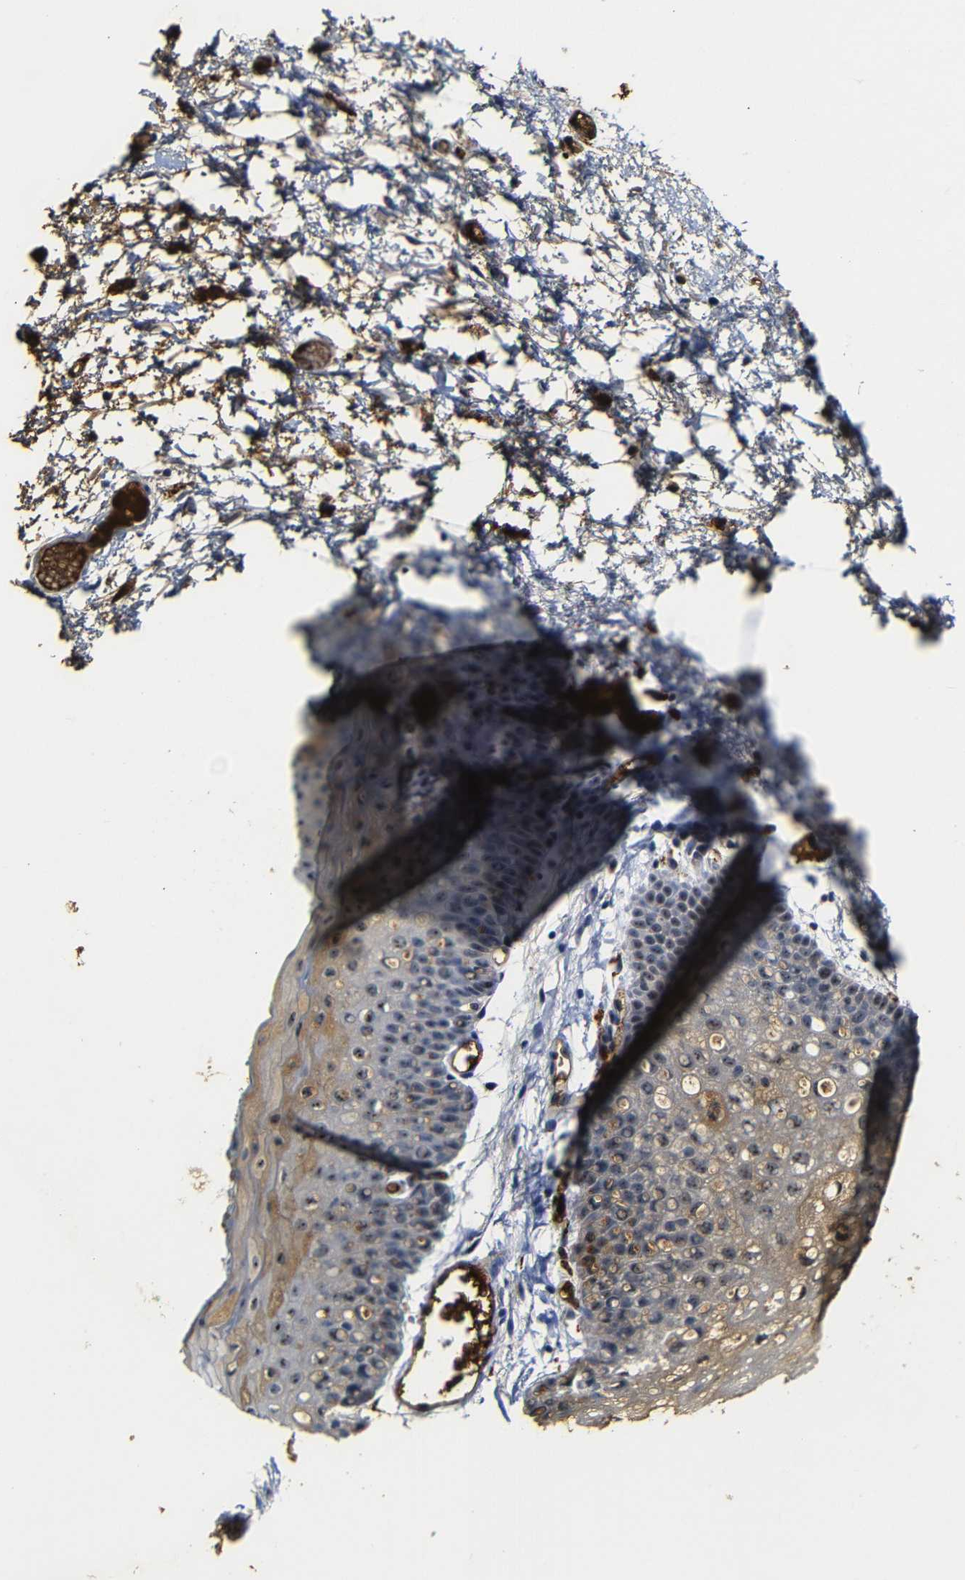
{"staining": {"intensity": "moderate", "quantity": ">75%", "location": "cytoplasmic/membranous,nuclear"}, "tissue": "oral mucosa", "cell_type": "Squamous epithelial cells", "image_type": "normal", "snomed": [{"axis": "morphology", "description": "Normal tissue, NOS"}, {"axis": "morphology", "description": "Squamous cell carcinoma, NOS"}, {"axis": "topography", "description": "Oral tissue"}, {"axis": "topography", "description": "Salivary gland"}, {"axis": "topography", "description": "Head-Neck"}], "caption": "Brown immunohistochemical staining in normal oral mucosa shows moderate cytoplasmic/membranous,nuclear staining in about >75% of squamous epithelial cells. (brown staining indicates protein expression, while blue staining denotes nuclei).", "gene": "MYC", "patient": {"sex": "female", "age": 62}}